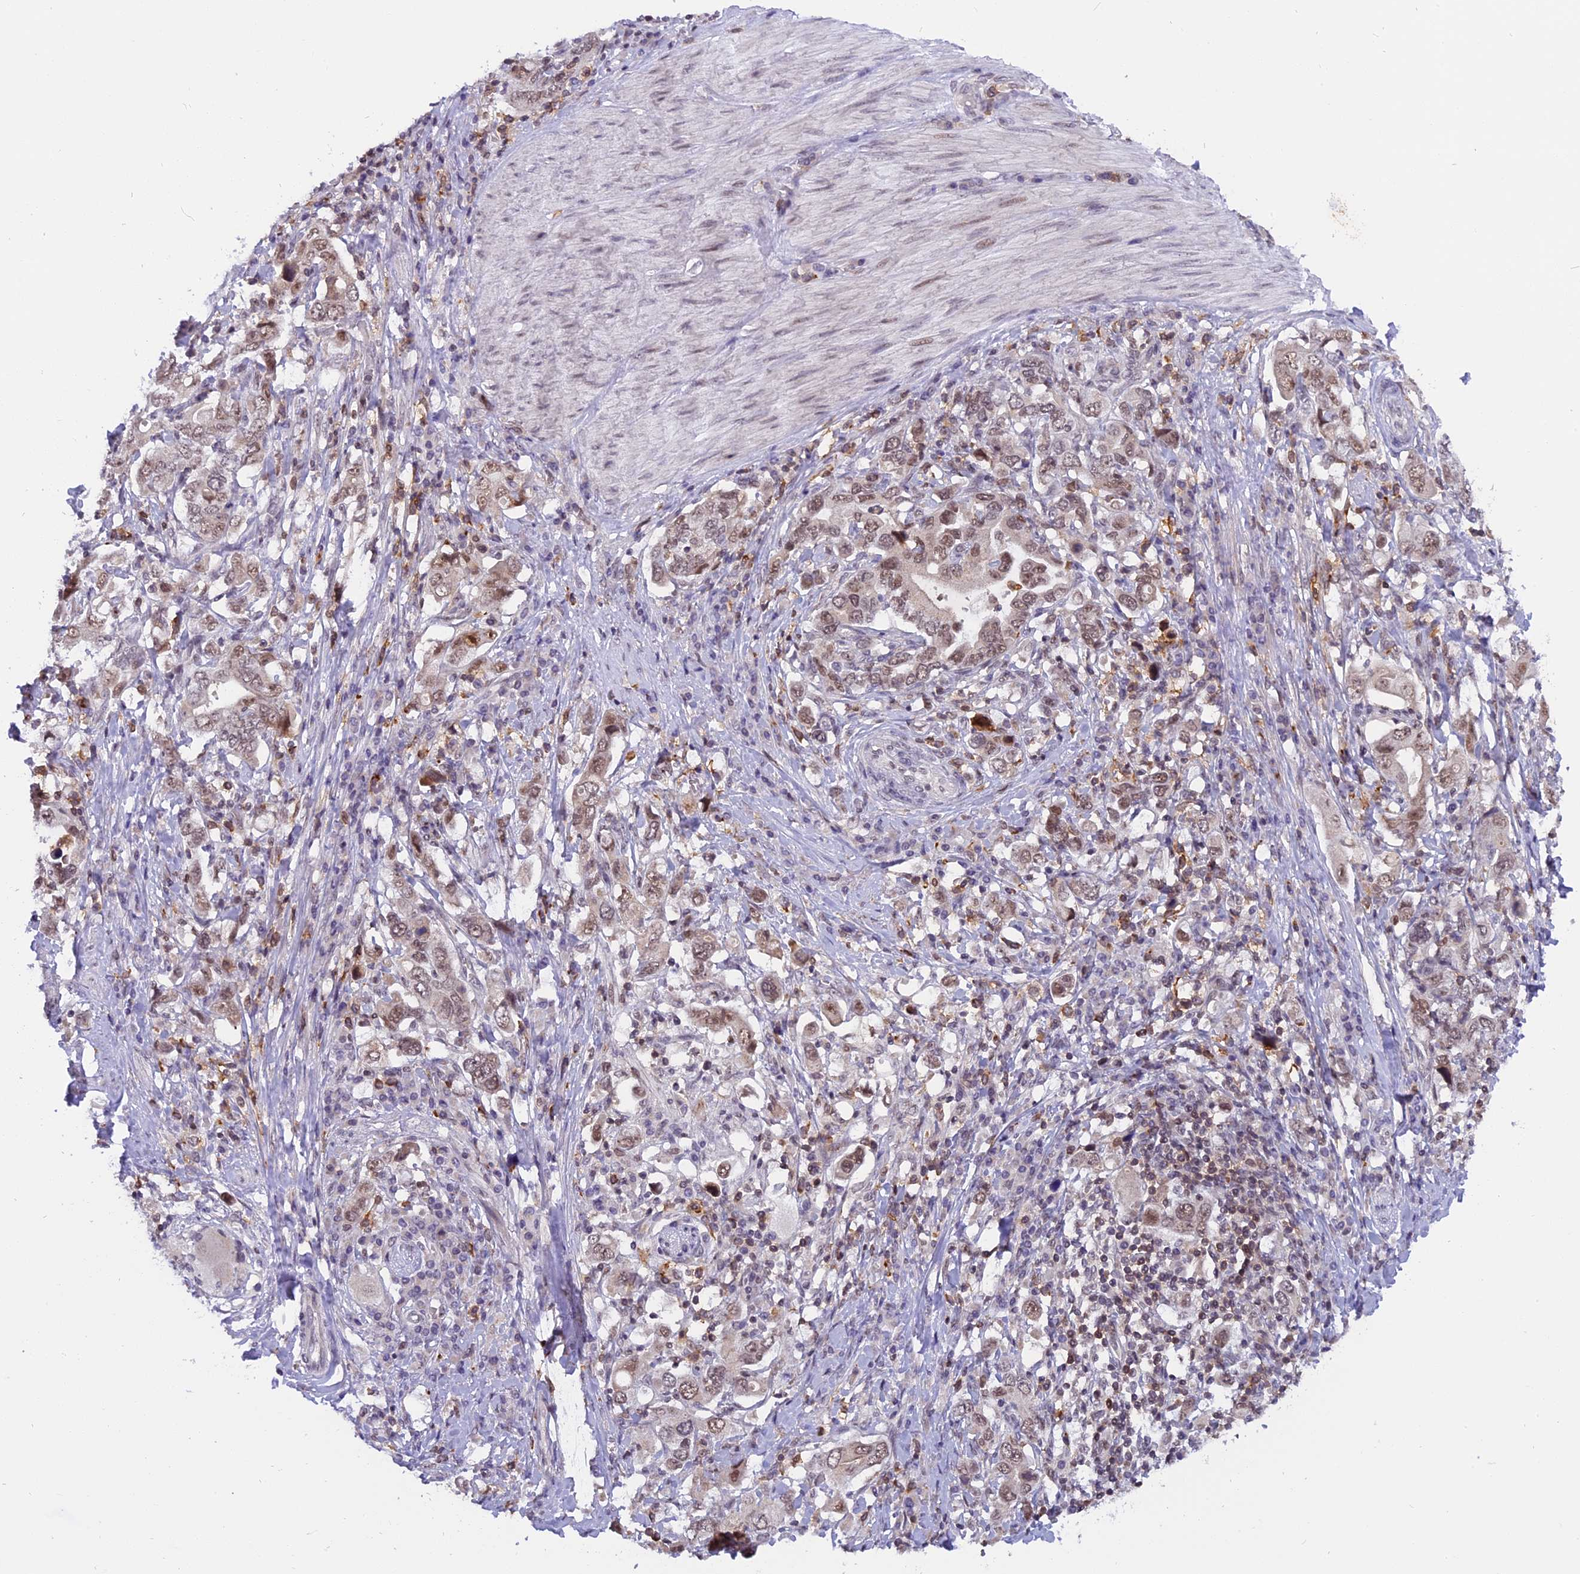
{"staining": {"intensity": "moderate", "quantity": ">75%", "location": "nuclear"}, "tissue": "stomach cancer", "cell_type": "Tumor cells", "image_type": "cancer", "snomed": [{"axis": "morphology", "description": "Adenocarcinoma, NOS"}, {"axis": "topography", "description": "Stomach, upper"}, {"axis": "topography", "description": "Stomach"}], "caption": "Tumor cells demonstrate moderate nuclear positivity in about >75% of cells in adenocarcinoma (stomach).", "gene": "TADA3", "patient": {"sex": "male", "age": 62}}